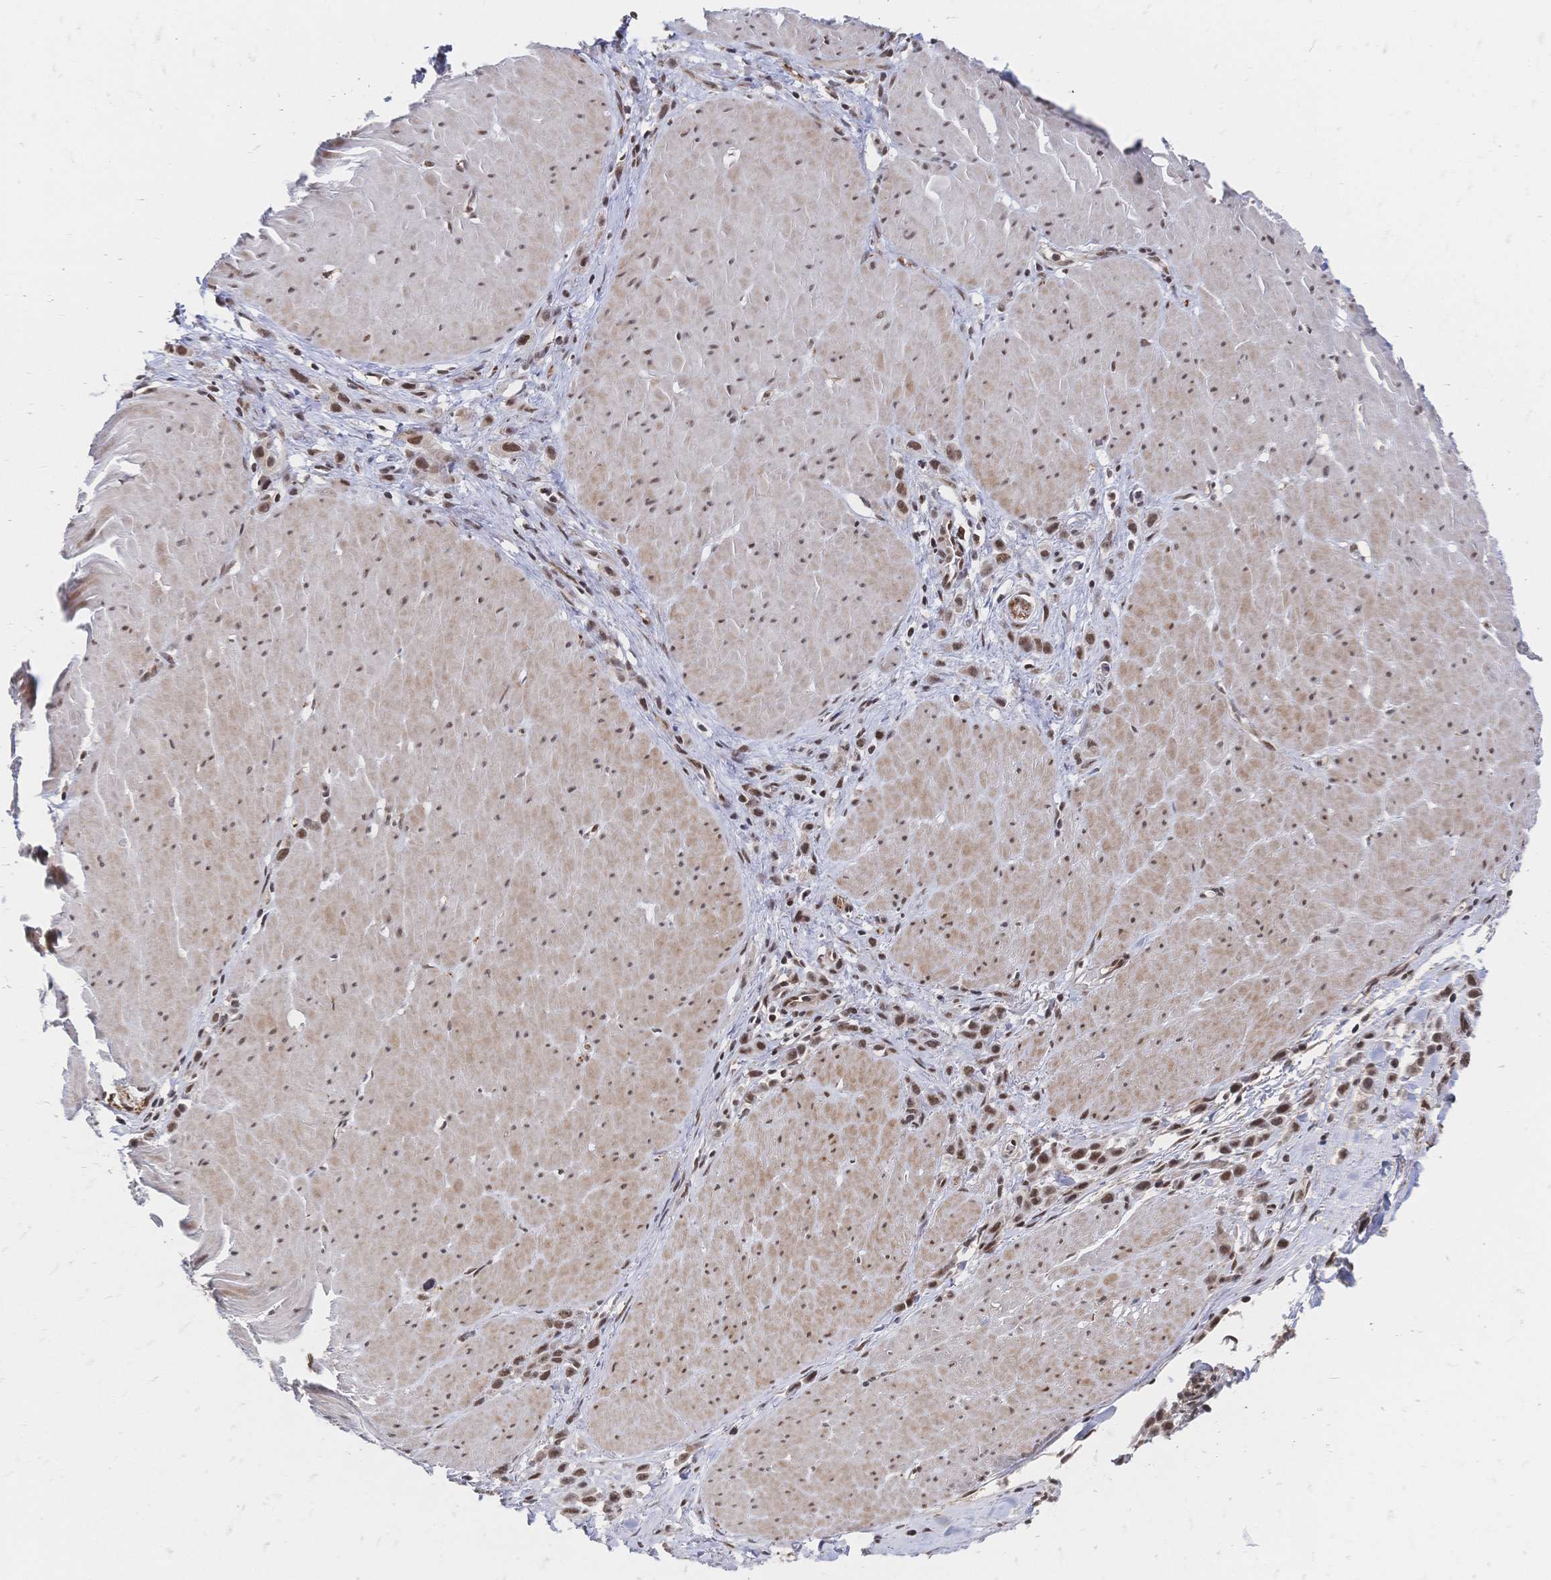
{"staining": {"intensity": "moderate", "quantity": ">75%", "location": "nuclear"}, "tissue": "stomach cancer", "cell_type": "Tumor cells", "image_type": "cancer", "snomed": [{"axis": "morphology", "description": "Adenocarcinoma, NOS"}, {"axis": "topography", "description": "Stomach"}], "caption": "Immunohistochemistry (DAB (3,3'-diaminobenzidine)) staining of stomach adenocarcinoma shows moderate nuclear protein staining in about >75% of tumor cells.", "gene": "NELFA", "patient": {"sex": "male", "age": 47}}